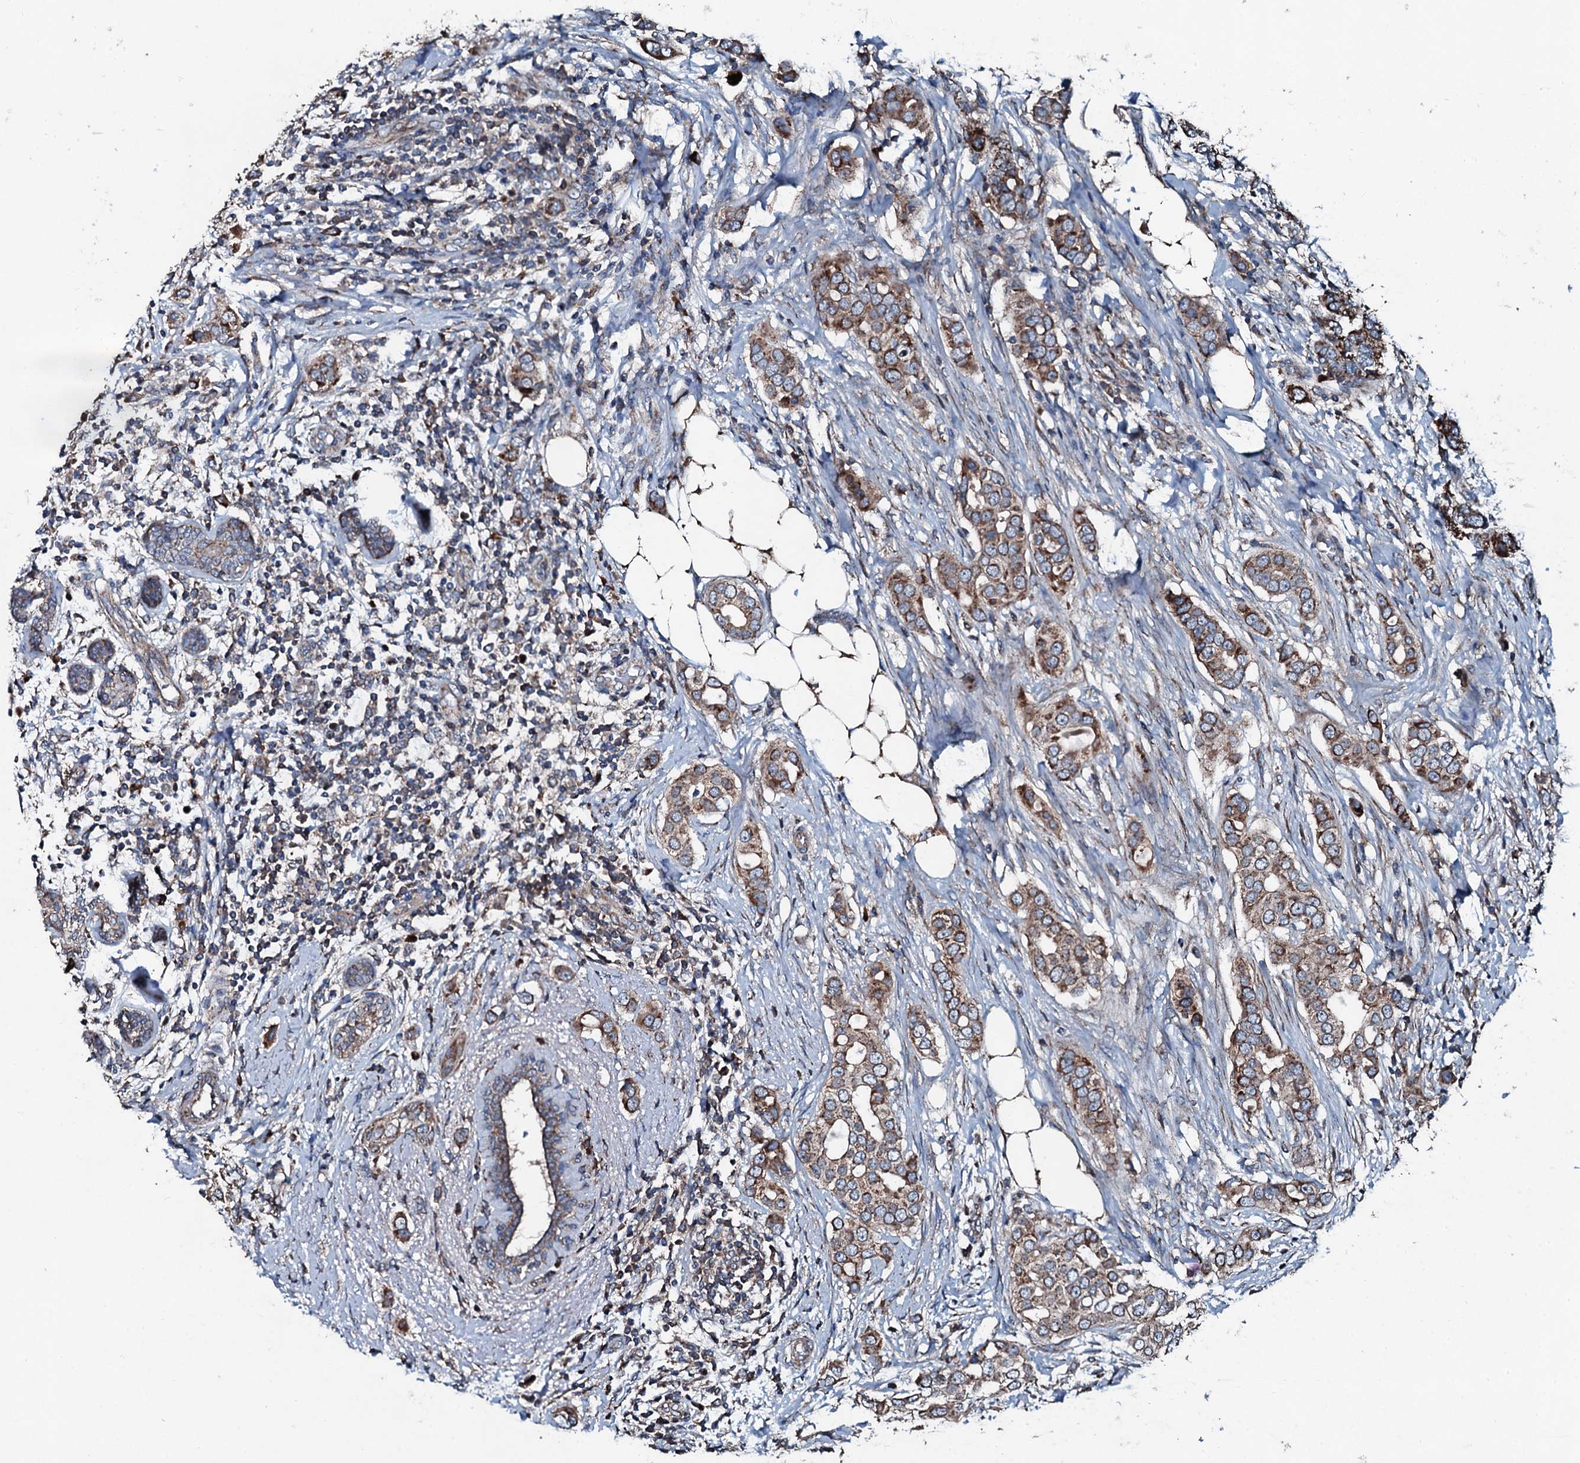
{"staining": {"intensity": "moderate", "quantity": ">75%", "location": "cytoplasmic/membranous"}, "tissue": "breast cancer", "cell_type": "Tumor cells", "image_type": "cancer", "snomed": [{"axis": "morphology", "description": "Lobular carcinoma"}, {"axis": "topography", "description": "Breast"}], "caption": "DAB immunohistochemical staining of human breast lobular carcinoma demonstrates moderate cytoplasmic/membranous protein positivity in about >75% of tumor cells. (DAB = brown stain, brightfield microscopy at high magnification).", "gene": "ACSS3", "patient": {"sex": "female", "age": 51}}